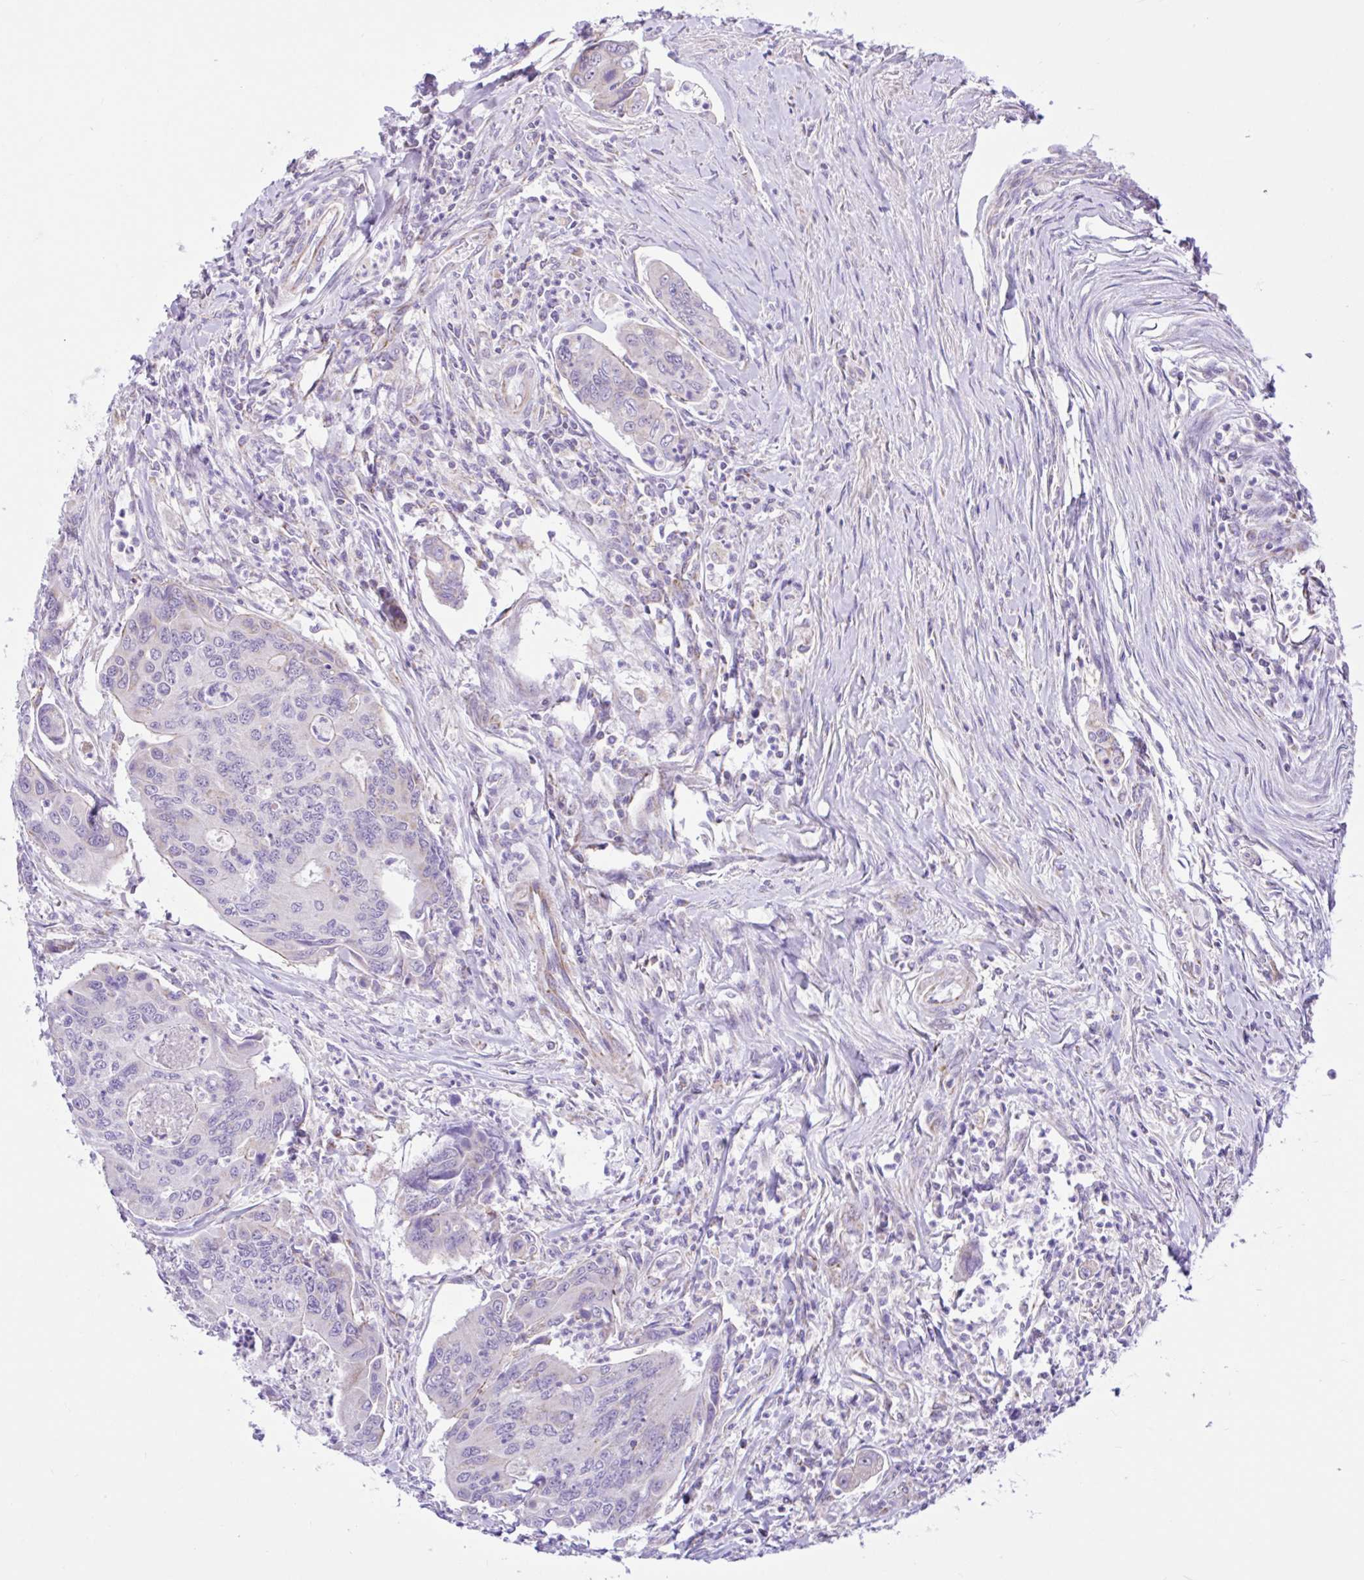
{"staining": {"intensity": "negative", "quantity": "none", "location": "none"}, "tissue": "colorectal cancer", "cell_type": "Tumor cells", "image_type": "cancer", "snomed": [{"axis": "morphology", "description": "Adenocarcinoma, NOS"}, {"axis": "topography", "description": "Colon"}], "caption": "This is an immunohistochemistry photomicrograph of adenocarcinoma (colorectal). There is no positivity in tumor cells.", "gene": "NDUFS2", "patient": {"sex": "female", "age": 67}}